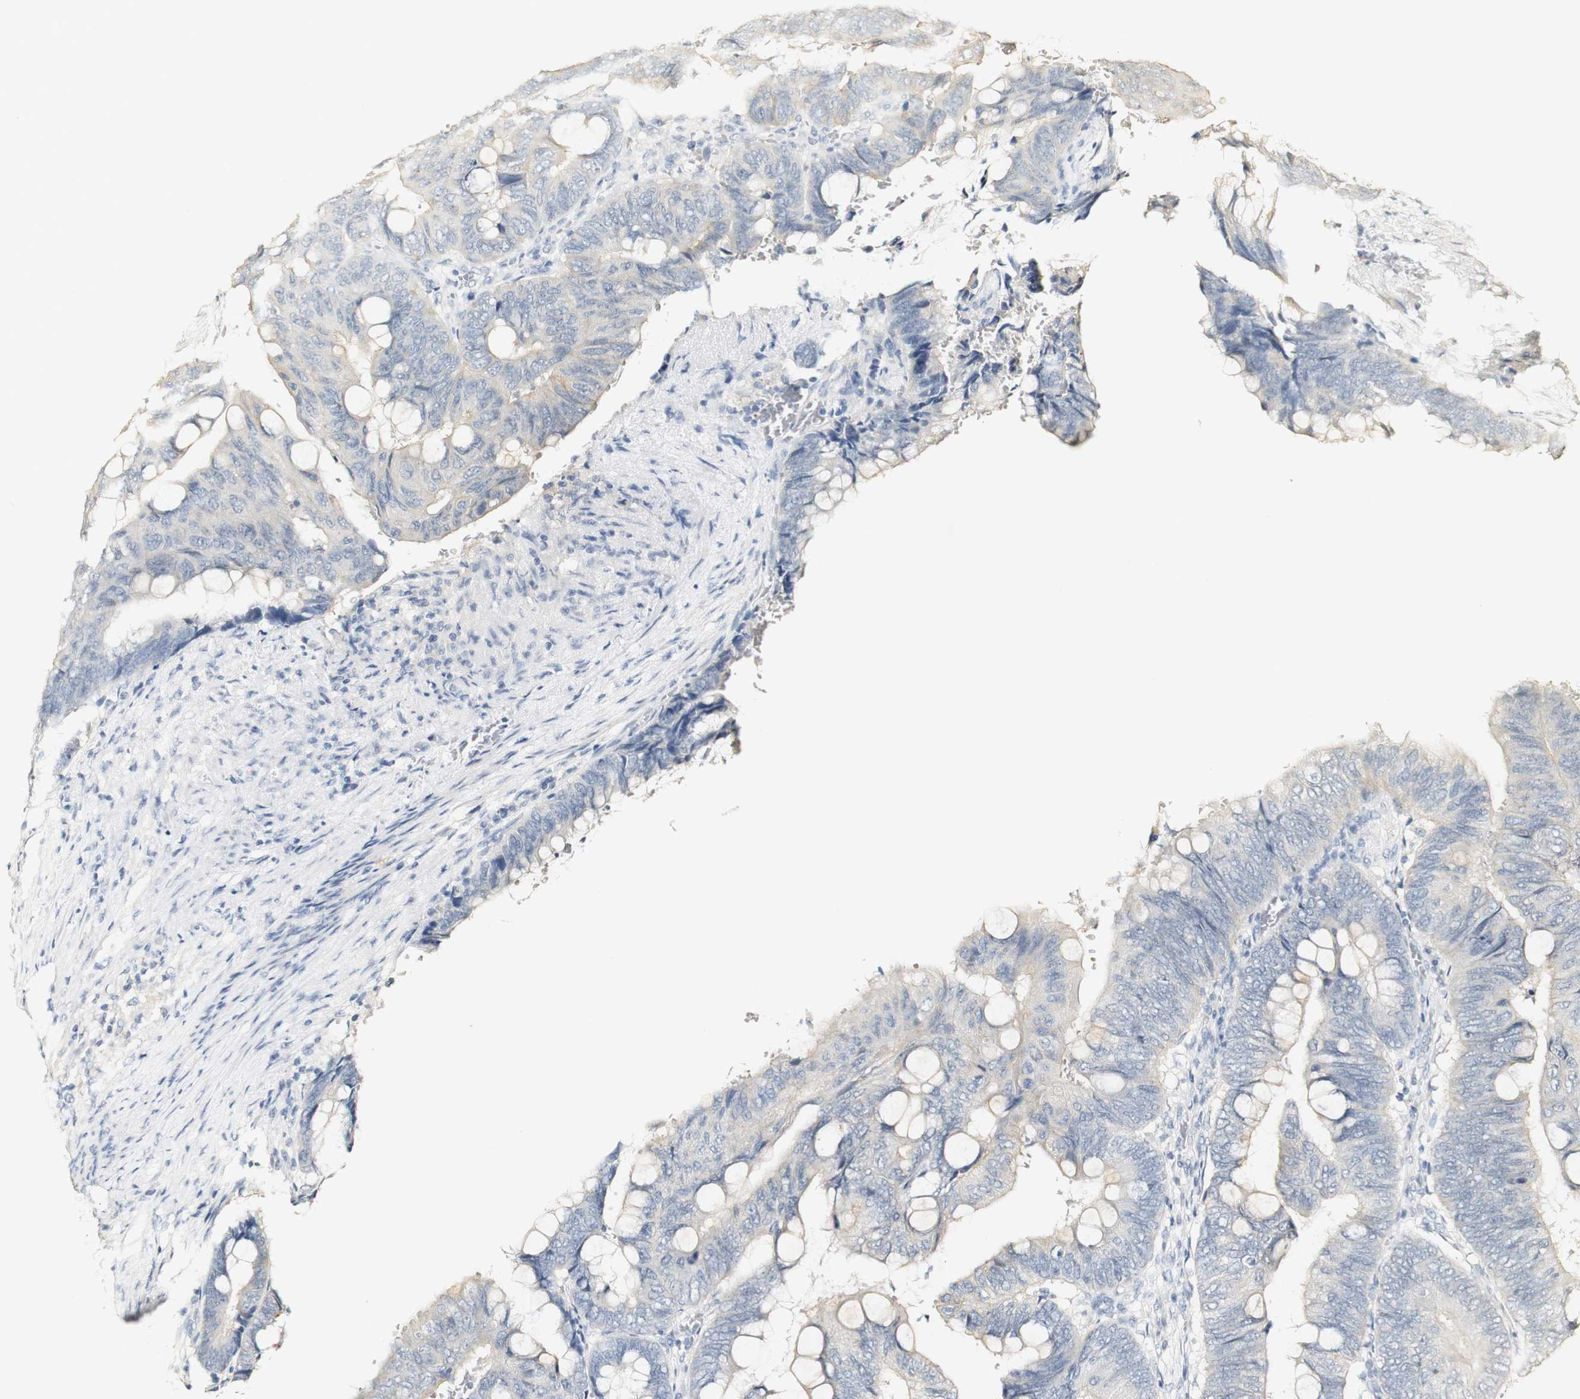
{"staining": {"intensity": "negative", "quantity": "none", "location": "none"}, "tissue": "colorectal cancer", "cell_type": "Tumor cells", "image_type": "cancer", "snomed": [{"axis": "morphology", "description": "Normal tissue, NOS"}, {"axis": "morphology", "description": "Adenocarcinoma, NOS"}, {"axis": "topography", "description": "Rectum"}, {"axis": "topography", "description": "Peripheral nerve tissue"}], "caption": "An image of adenocarcinoma (colorectal) stained for a protein displays no brown staining in tumor cells. (DAB immunohistochemistry visualized using brightfield microscopy, high magnification).", "gene": "SYT7", "patient": {"sex": "male", "age": 92}}